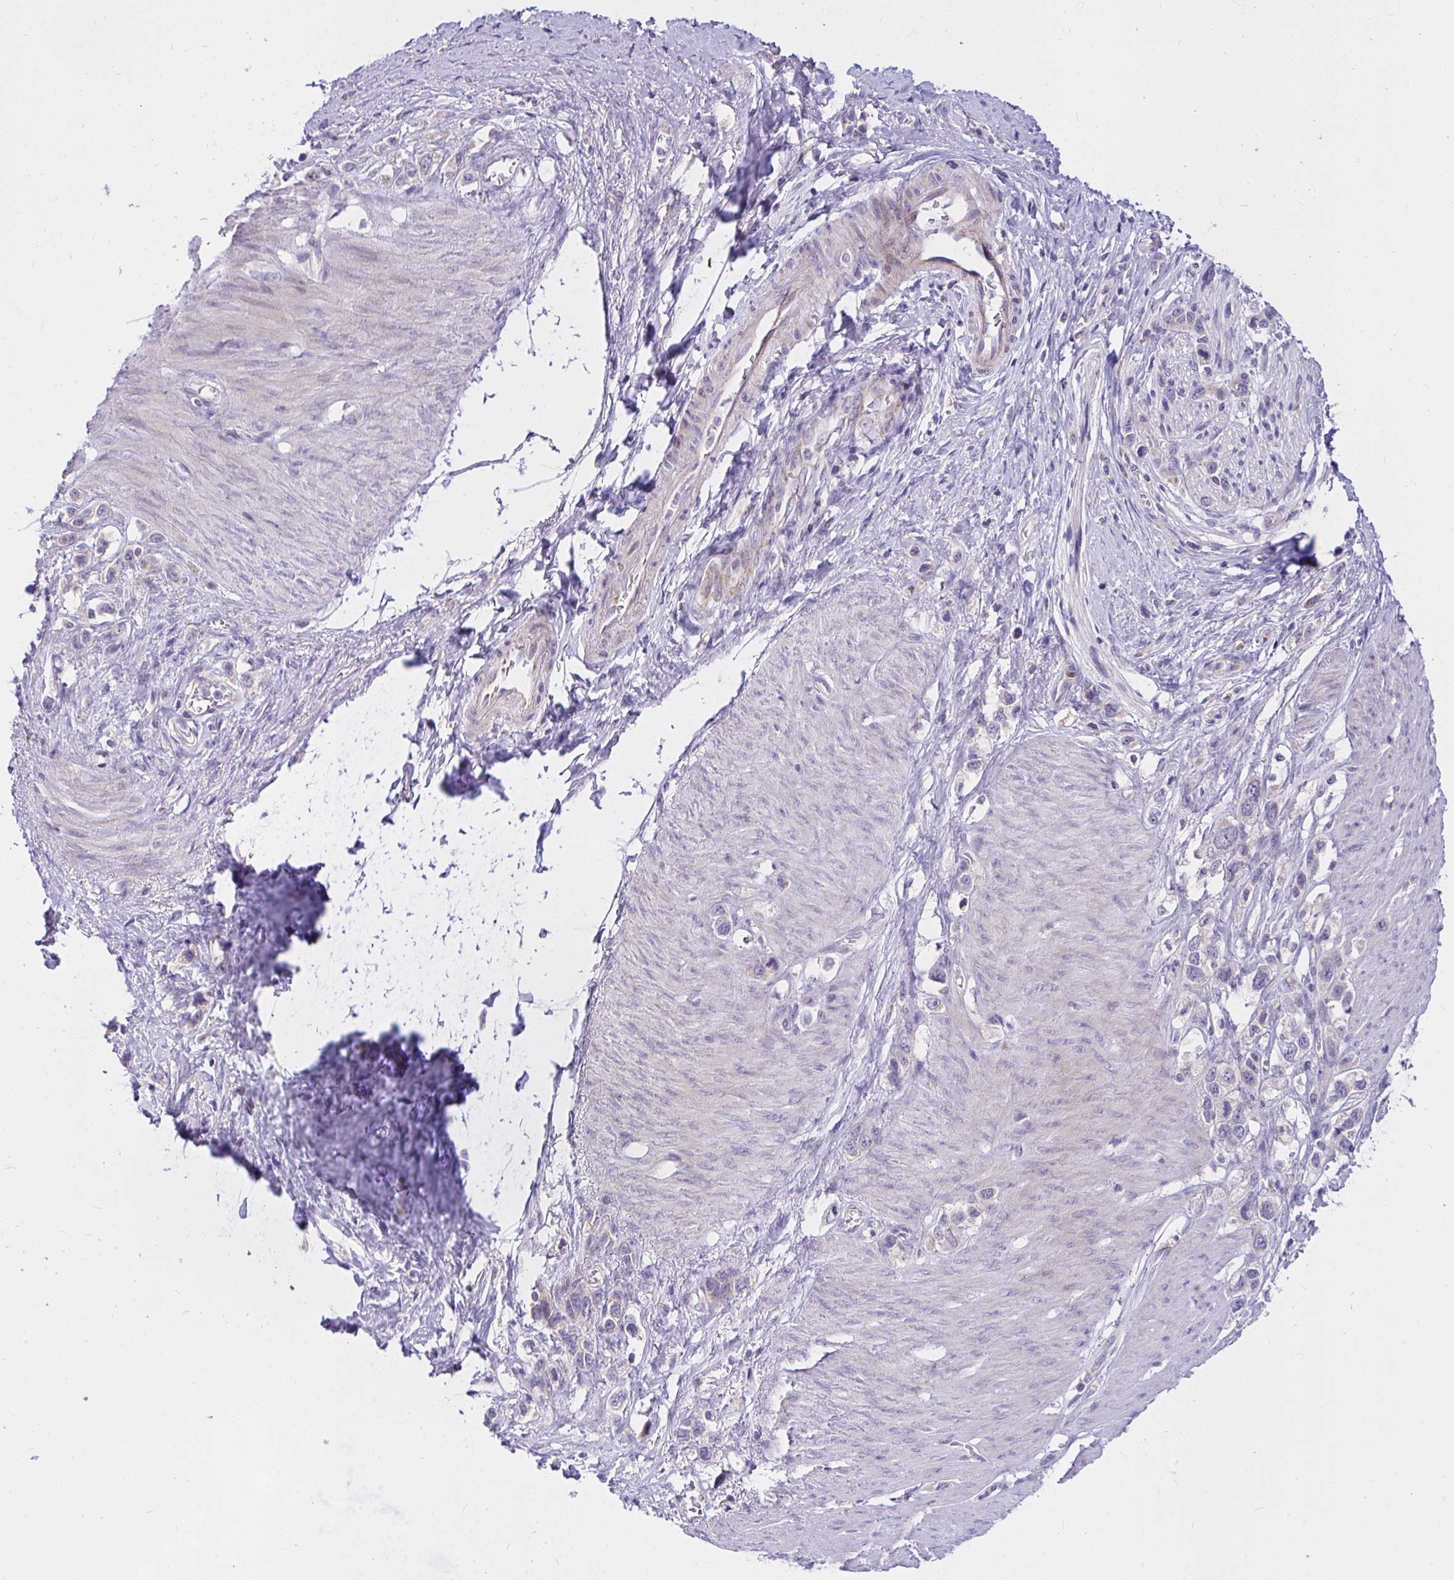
{"staining": {"intensity": "negative", "quantity": "none", "location": "none"}, "tissue": "stomach cancer", "cell_type": "Tumor cells", "image_type": "cancer", "snomed": [{"axis": "morphology", "description": "Adenocarcinoma, NOS"}, {"axis": "topography", "description": "Stomach"}], "caption": "DAB immunohistochemical staining of stomach cancer demonstrates no significant positivity in tumor cells. (DAB (3,3'-diaminobenzidine) immunohistochemistry (IHC) with hematoxylin counter stain).", "gene": "CEP63", "patient": {"sex": "female", "age": 65}}